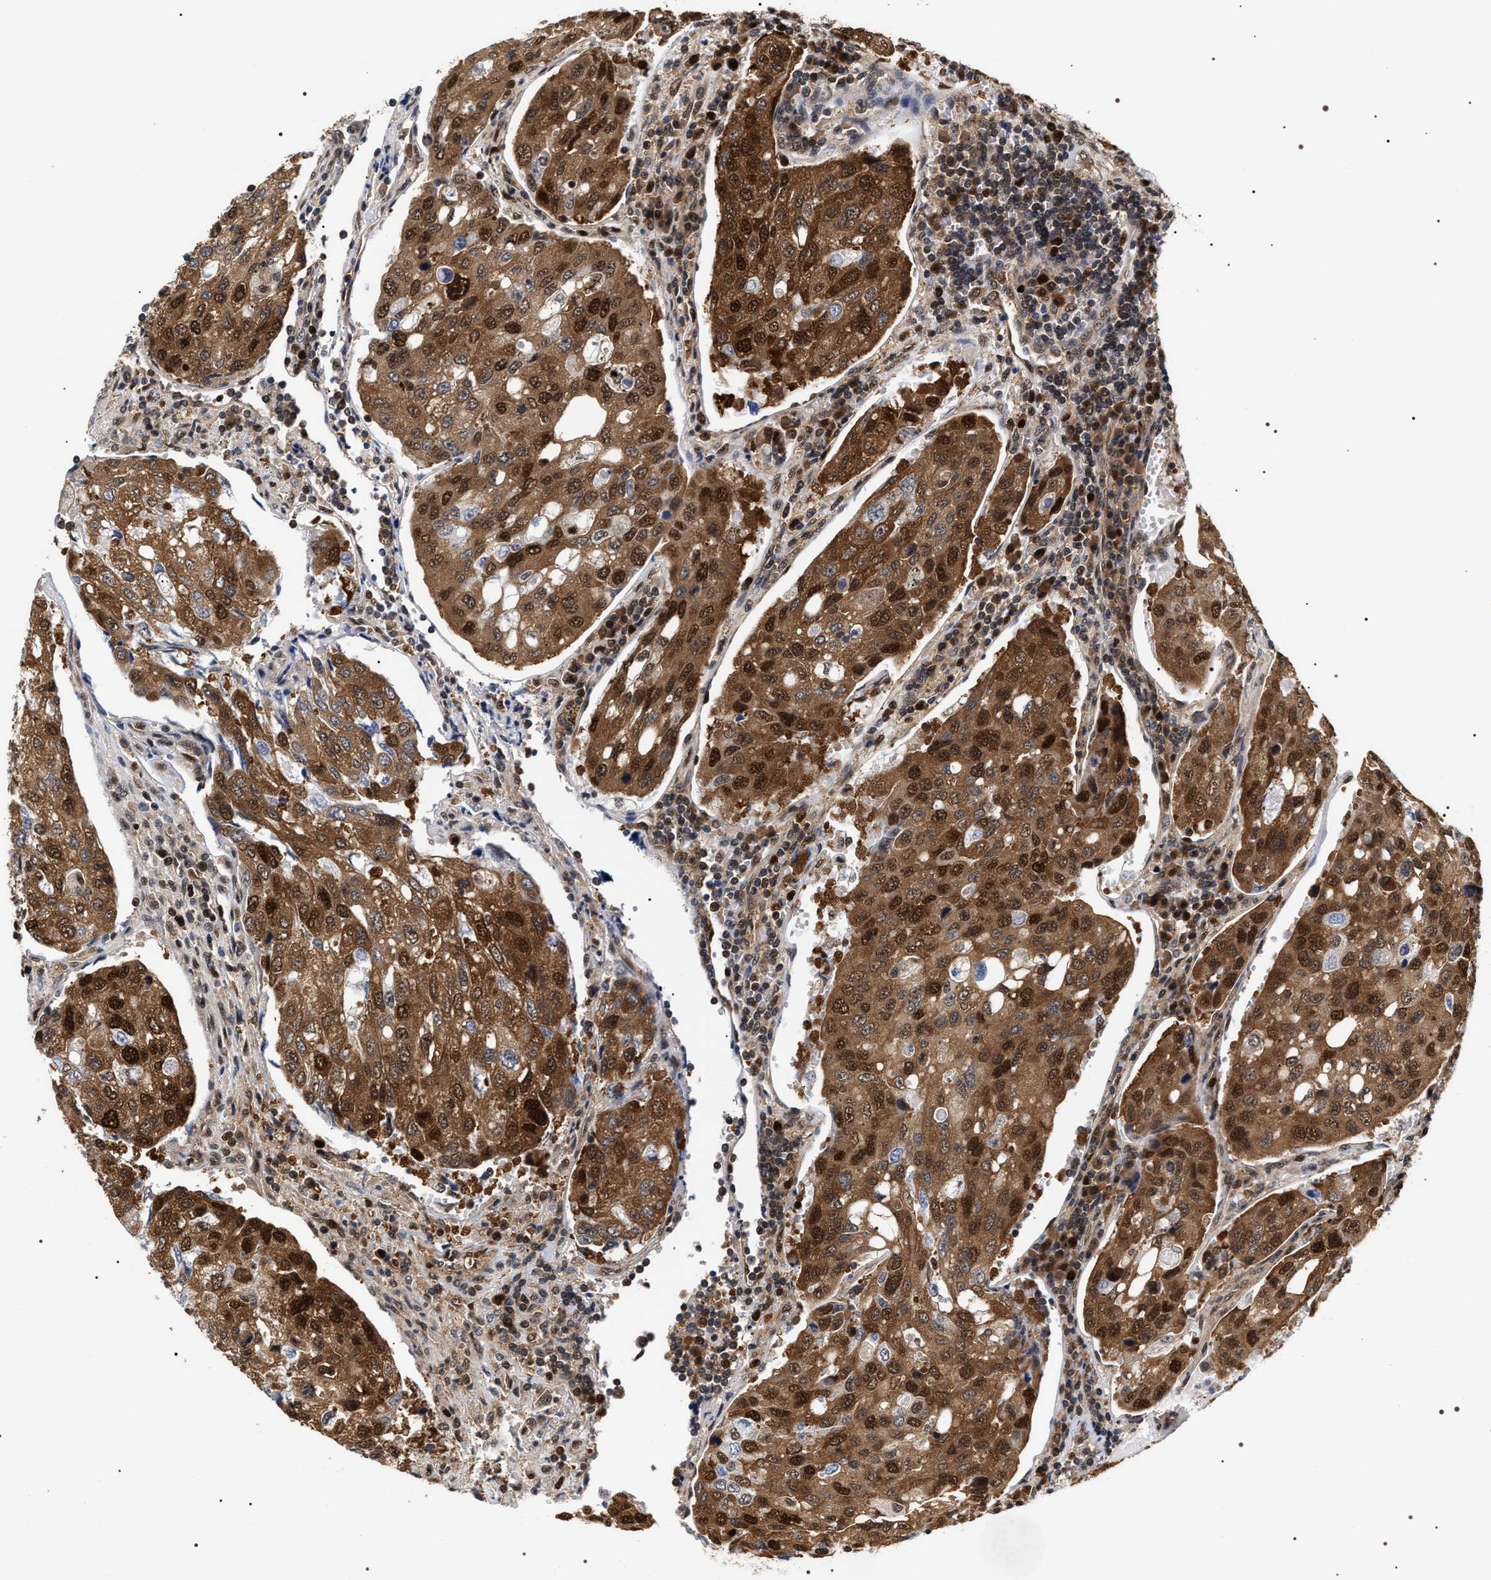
{"staining": {"intensity": "strong", "quantity": ">75%", "location": "cytoplasmic/membranous,nuclear"}, "tissue": "urothelial cancer", "cell_type": "Tumor cells", "image_type": "cancer", "snomed": [{"axis": "morphology", "description": "Urothelial carcinoma, High grade"}, {"axis": "topography", "description": "Lymph node"}, {"axis": "topography", "description": "Urinary bladder"}], "caption": "A high amount of strong cytoplasmic/membranous and nuclear positivity is identified in approximately >75% of tumor cells in high-grade urothelial carcinoma tissue.", "gene": "BAG6", "patient": {"sex": "male", "age": 51}}